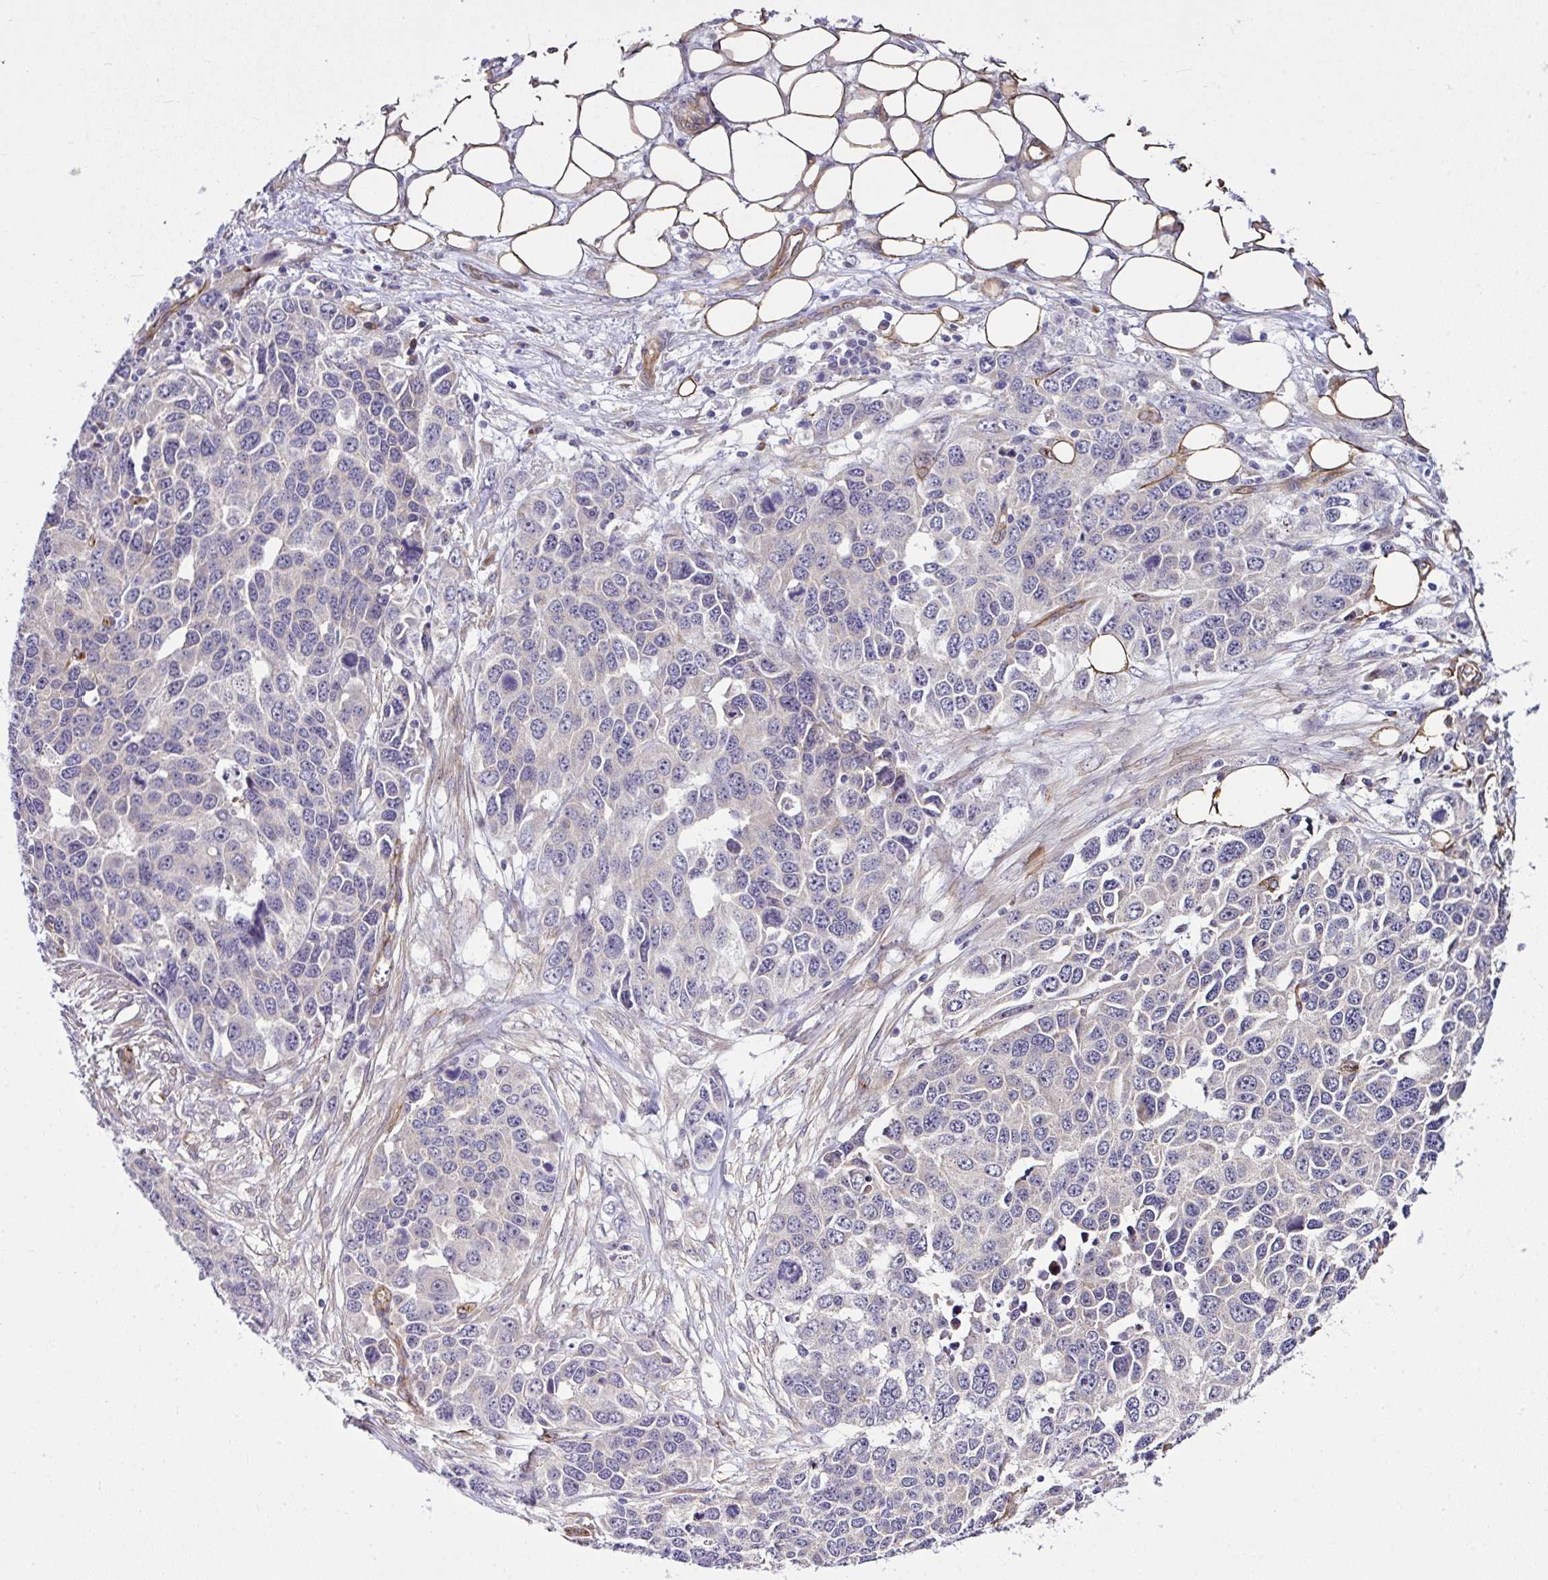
{"staining": {"intensity": "negative", "quantity": "none", "location": "none"}, "tissue": "ovarian cancer", "cell_type": "Tumor cells", "image_type": "cancer", "snomed": [{"axis": "morphology", "description": "Cystadenocarcinoma, serous, NOS"}, {"axis": "topography", "description": "Ovary"}], "caption": "Immunohistochemical staining of ovarian cancer exhibits no significant expression in tumor cells.", "gene": "RSKR", "patient": {"sex": "female", "age": 76}}